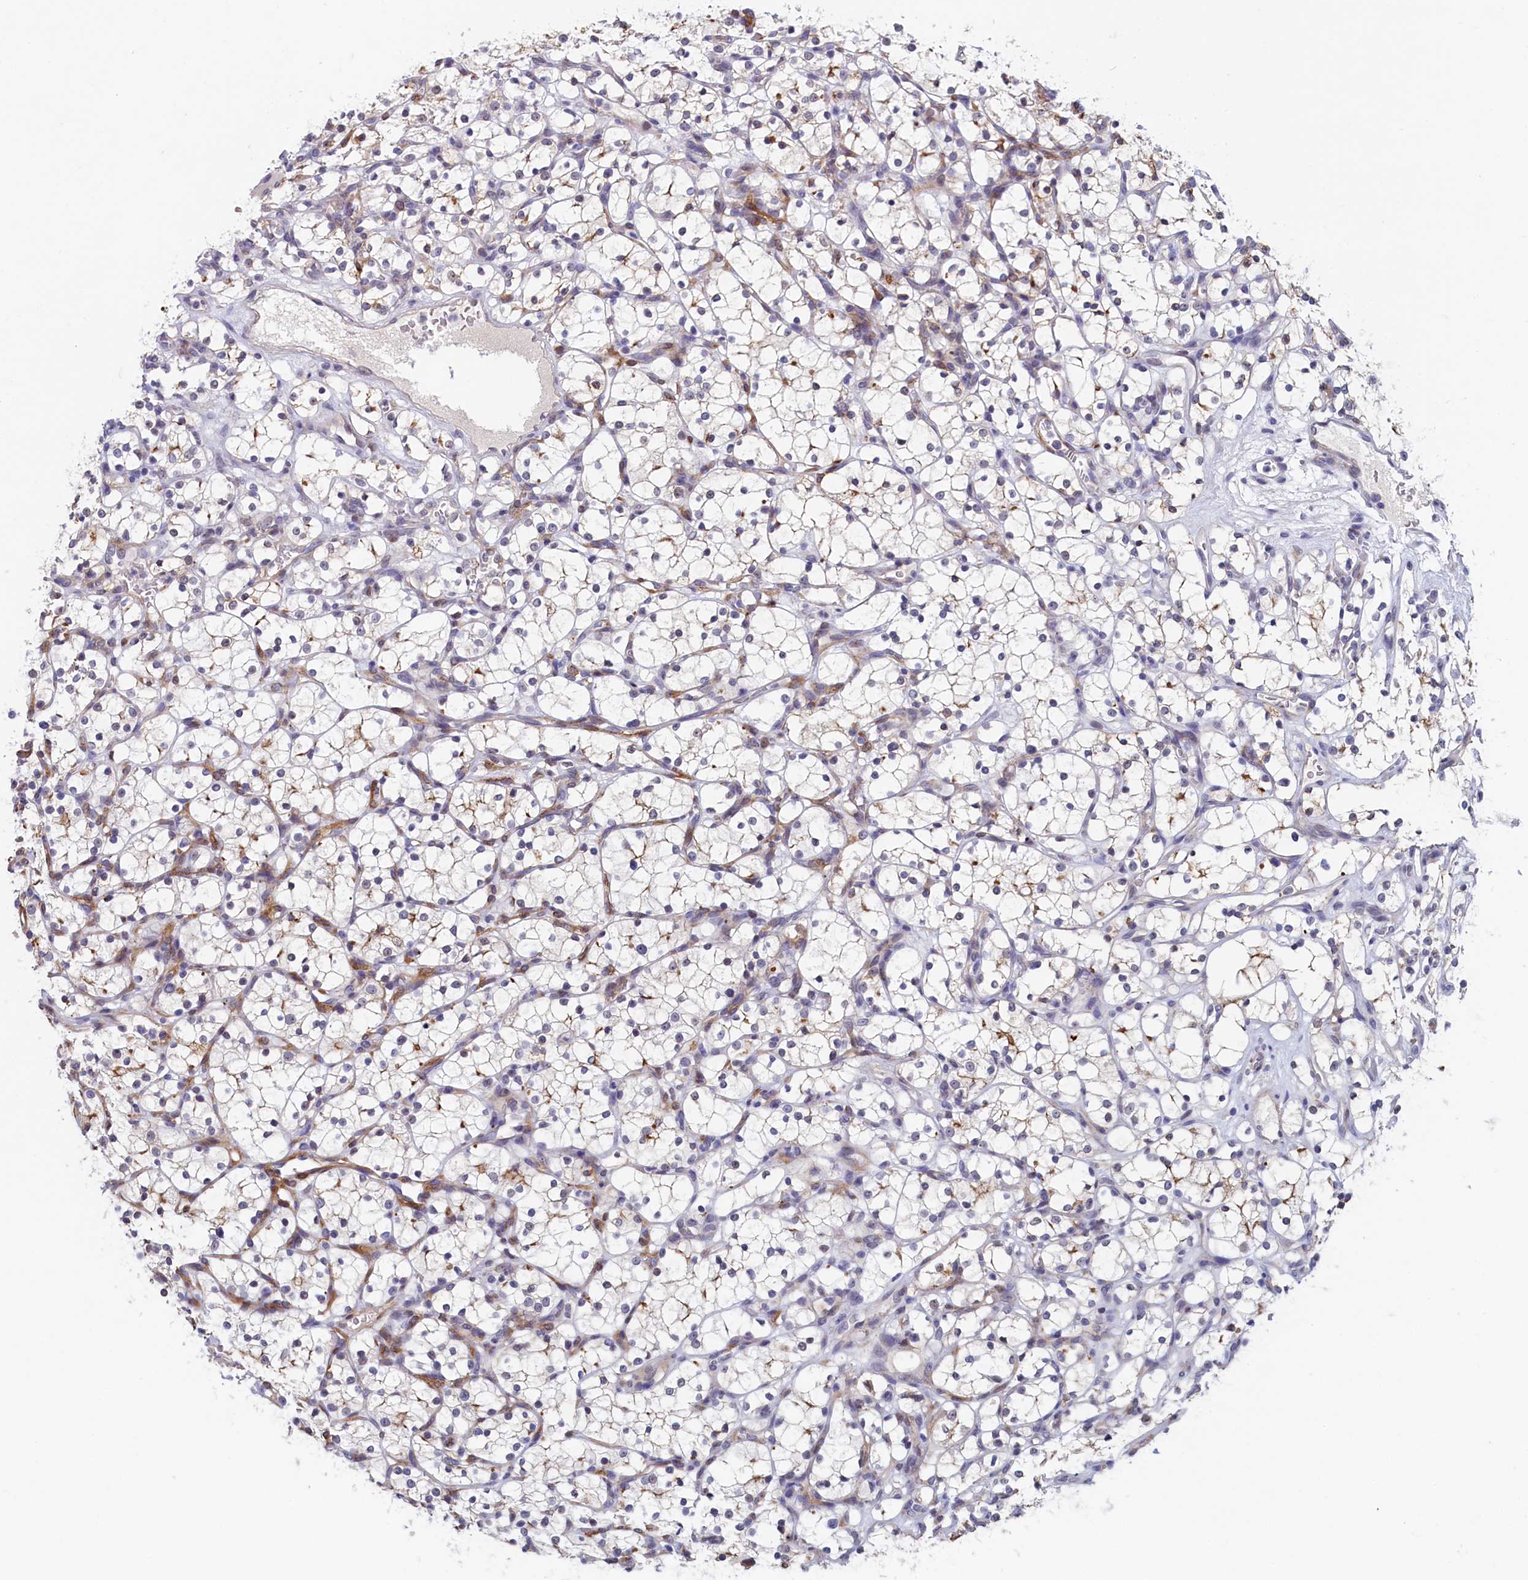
{"staining": {"intensity": "negative", "quantity": "none", "location": "none"}, "tissue": "renal cancer", "cell_type": "Tumor cells", "image_type": "cancer", "snomed": [{"axis": "morphology", "description": "Adenocarcinoma, NOS"}, {"axis": "topography", "description": "Kidney"}], "caption": "This is an immunohistochemistry image of human renal cancer. There is no positivity in tumor cells.", "gene": "PACSIN3", "patient": {"sex": "female", "age": 69}}